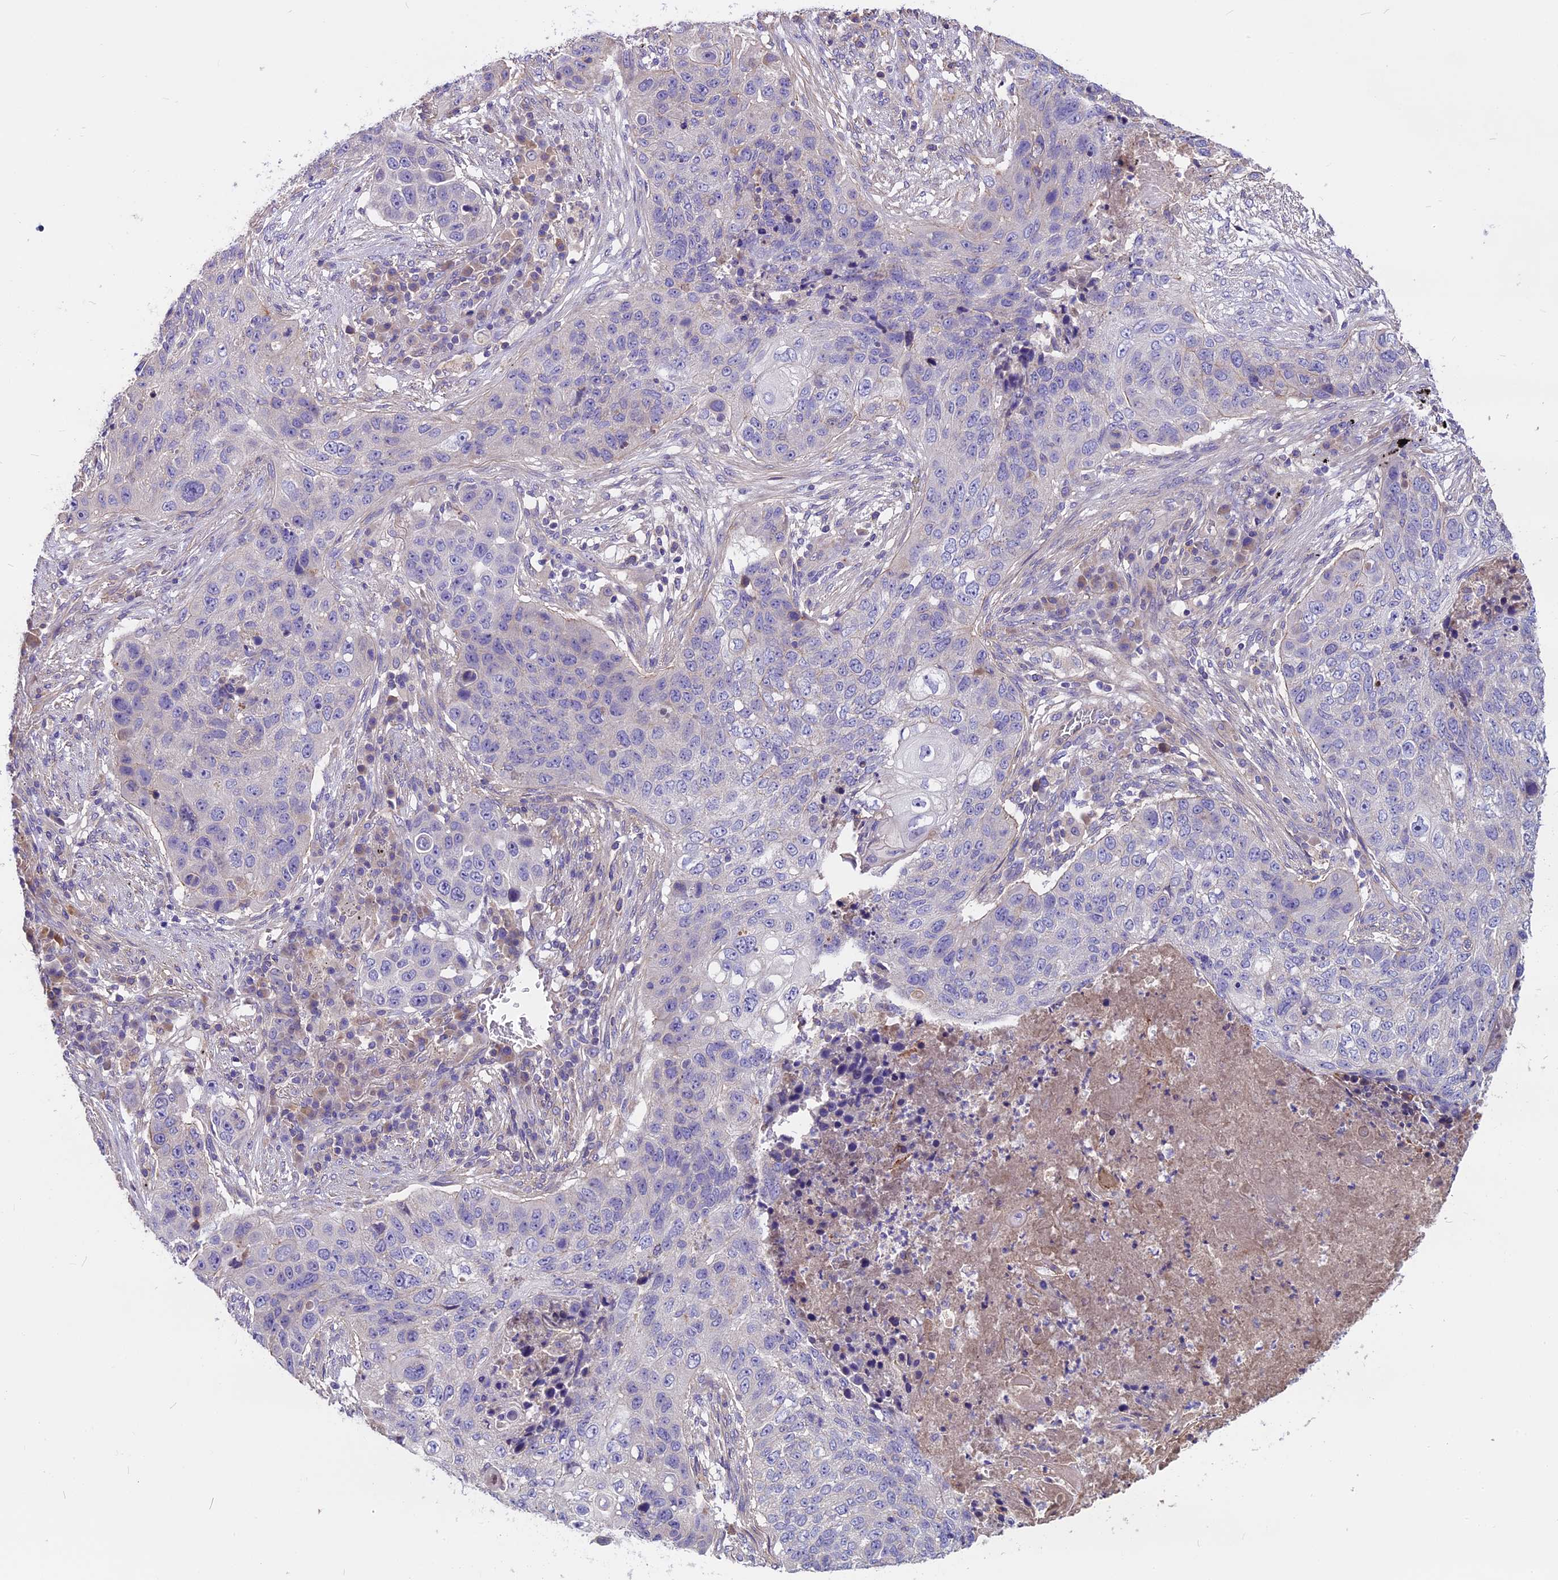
{"staining": {"intensity": "weak", "quantity": "<25%", "location": "cytoplasmic/membranous"}, "tissue": "lung cancer", "cell_type": "Tumor cells", "image_type": "cancer", "snomed": [{"axis": "morphology", "description": "Squamous cell carcinoma, NOS"}, {"axis": "topography", "description": "Lung"}], "caption": "Tumor cells are negative for protein expression in human lung cancer. (IHC, brightfield microscopy, high magnification).", "gene": "ANO3", "patient": {"sex": "female", "age": 63}}